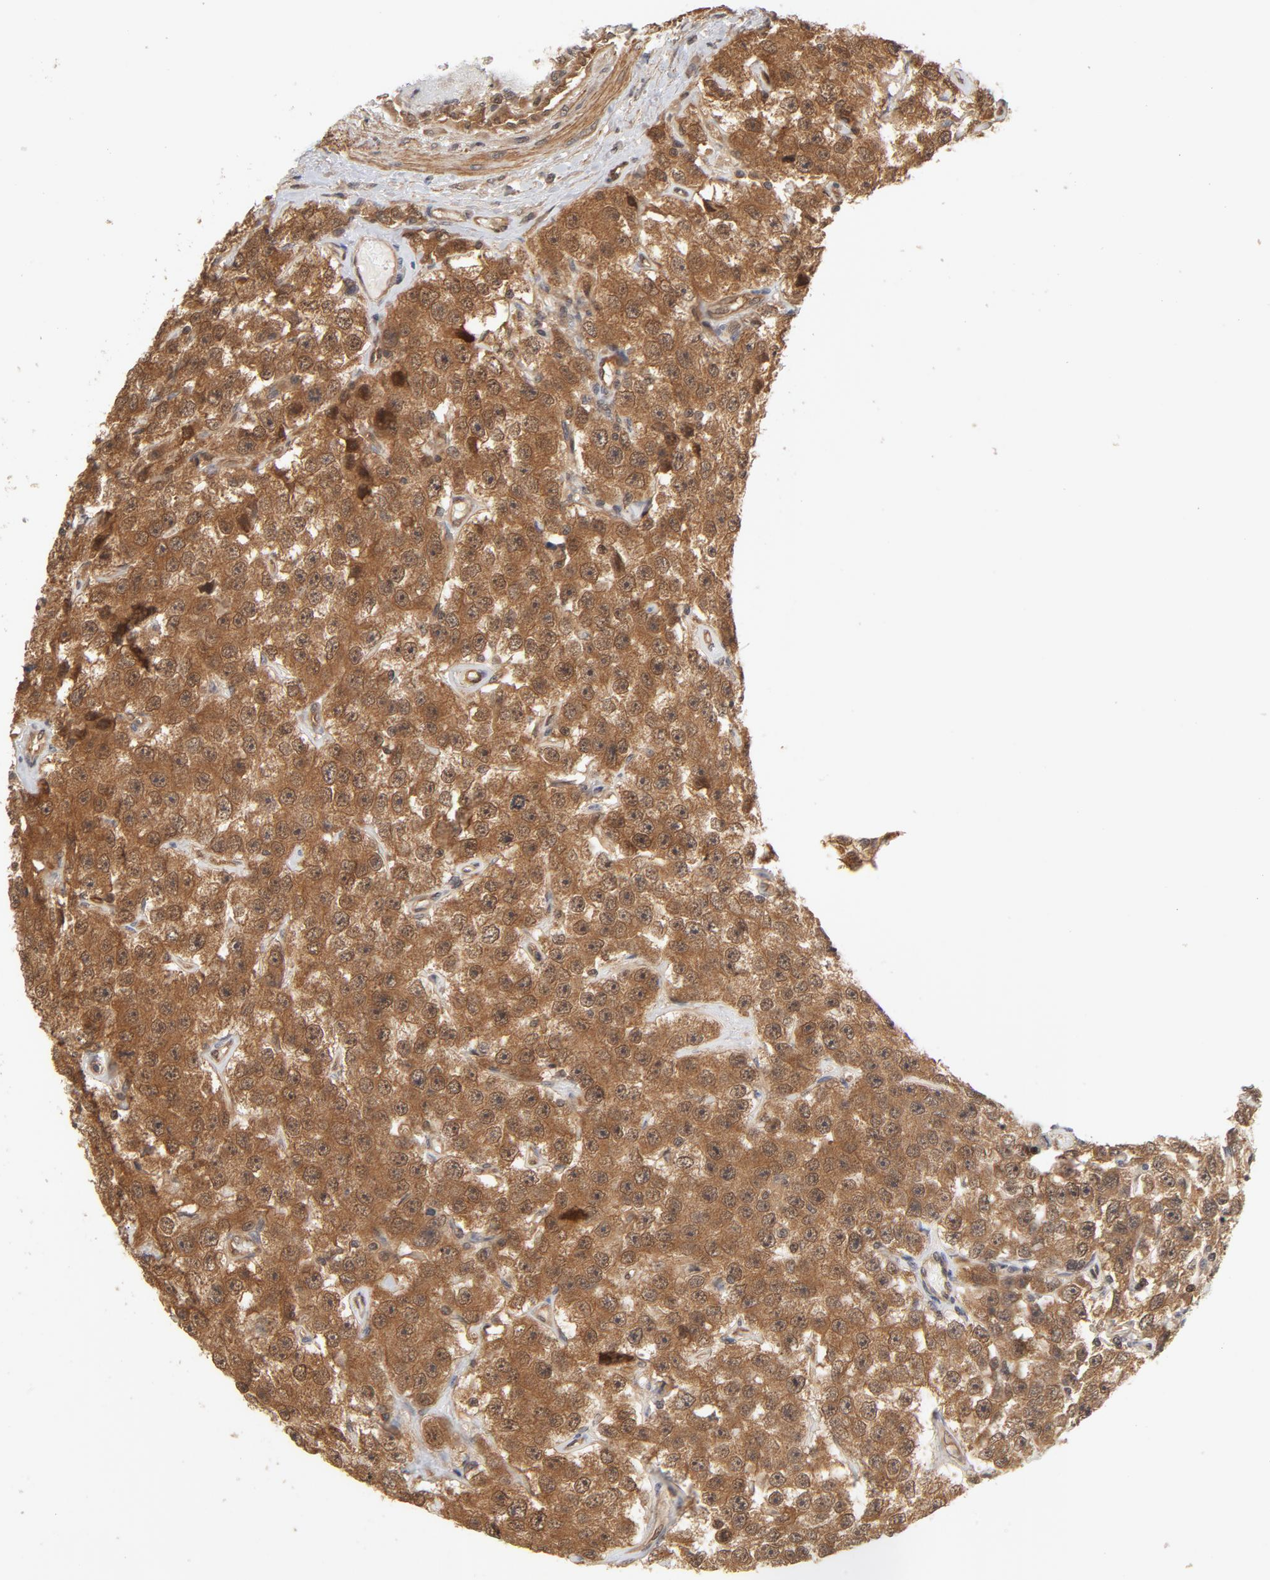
{"staining": {"intensity": "moderate", "quantity": ">75%", "location": "cytoplasmic/membranous,nuclear"}, "tissue": "testis cancer", "cell_type": "Tumor cells", "image_type": "cancer", "snomed": [{"axis": "morphology", "description": "Seminoma, NOS"}, {"axis": "topography", "description": "Testis"}], "caption": "An immunohistochemistry micrograph of tumor tissue is shown. Protein staining in brown labels moderate cytoplasmic/membranous and nuclear positivity in testis cancer within tumor cells.", "gene": "CDC37", "patient": {"sex": "male", "age": 52}}